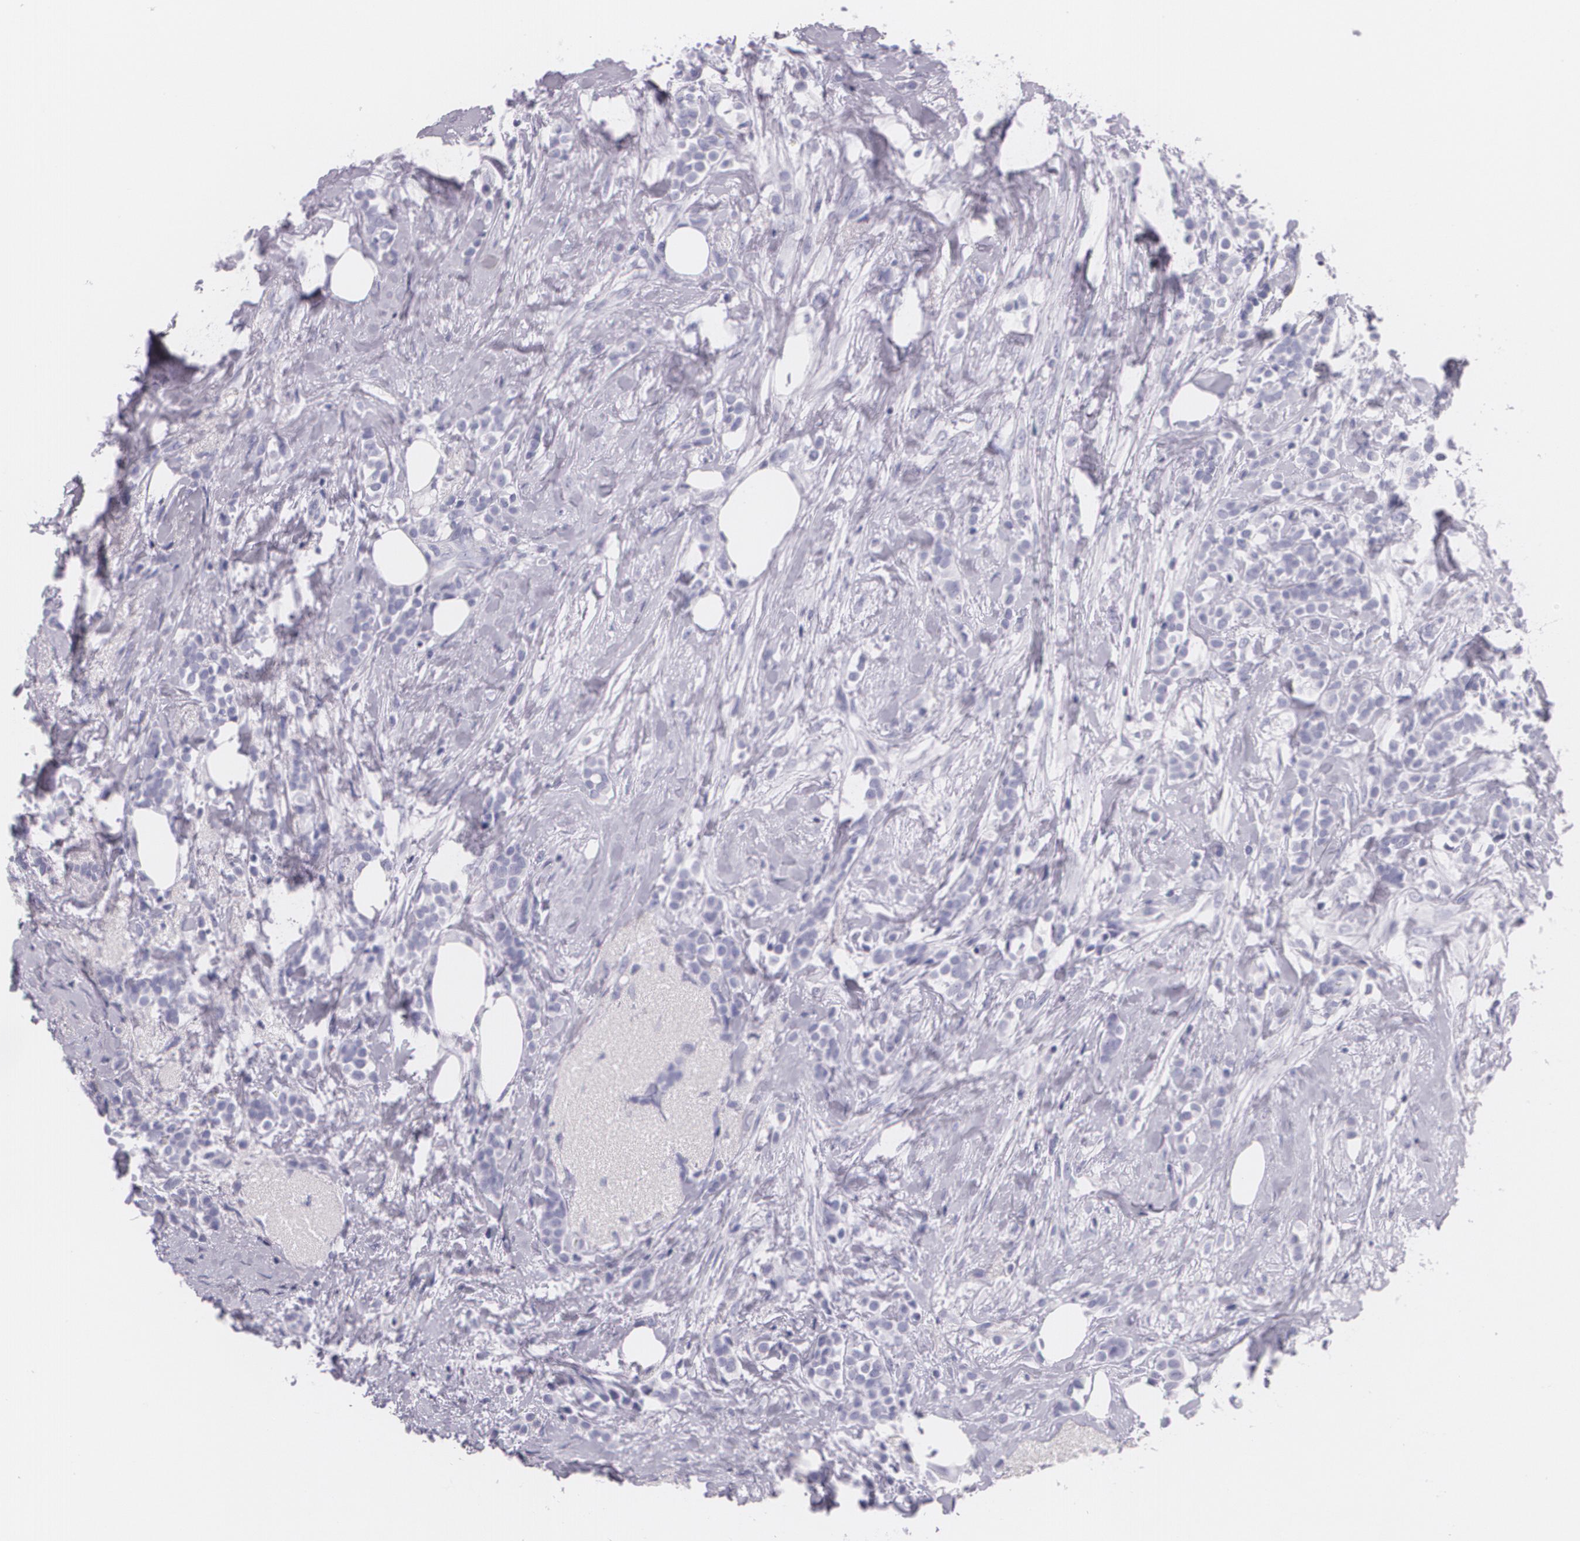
{"staining": {"intensity": "negative", "quantity": "none", "location": "none"}, "tissue": "breast cancer", "cell_type": "Tumor cells", "image_type": "cancer", "snomed": [{"axis": "morphology", "description": "Lobular carcinoma"}, {"axis": "topography", "description": "Breast"}], "caption": "This photomicrograph is of breast cancer stained with IHC to label a protein in brown with the nuclei are counter-stained blue. There is no positivity in tumor cells. (DAB (3,3'-diaminobenzidine) immunohistochemistry visualized using brightfield microscopy, high magnification).", "gene": "DLG4", "patient": {"sex": "female", "age": 56}}